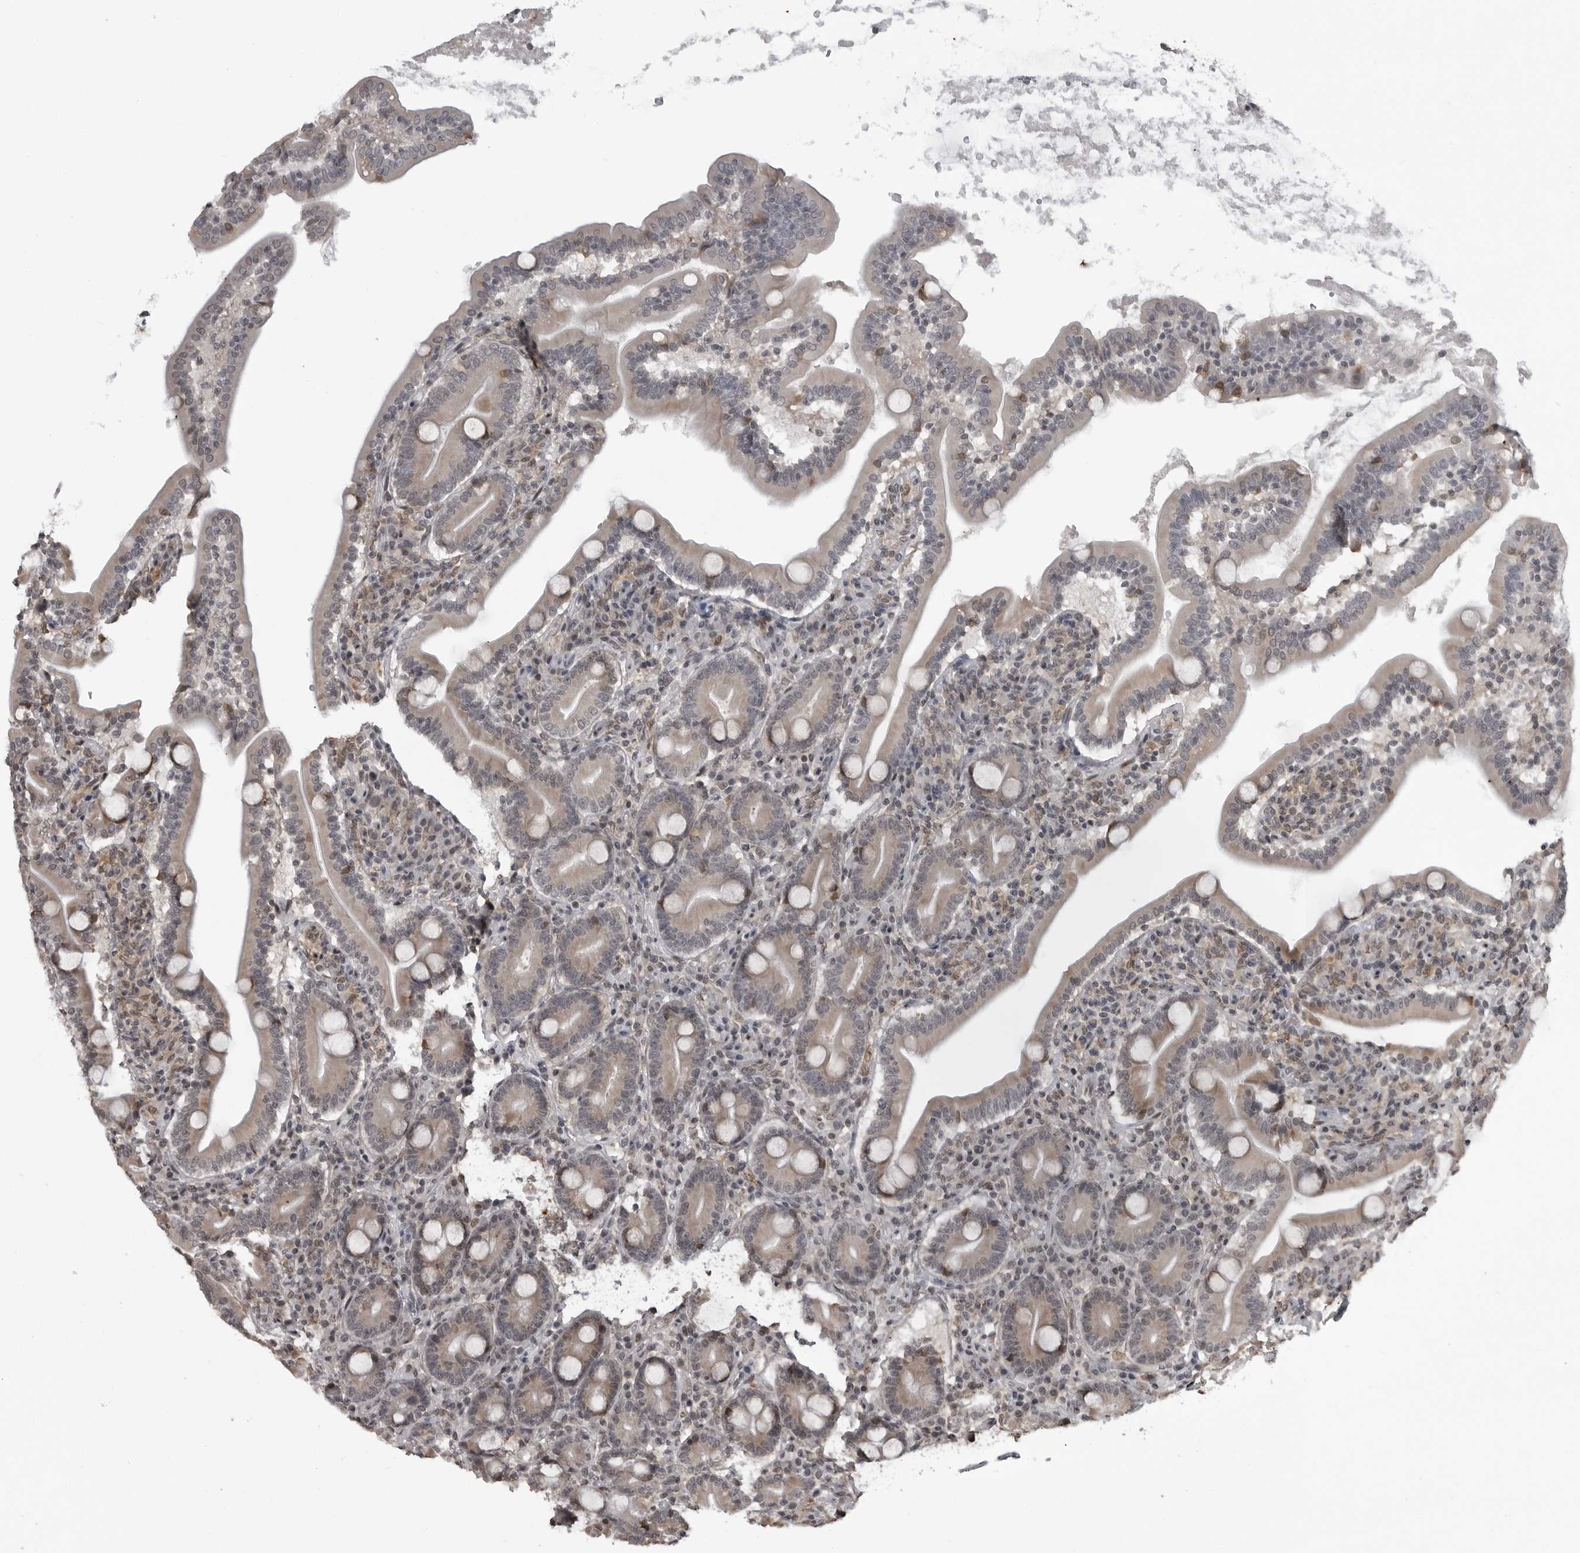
{"staining": {"intensity": "moderate", "quantity": ">75%", "location": "cytoplasmic/membranous"}, "tissue": "duodenum", "cell_type": "Glandular cells", "image_type": "normal", "snomed": [{"axis": "morphology", "description": "Normal tissue, NOS"}, {"axis": "topography", "description": "Duodenum"}], "caption": "Immunohistochemistry (IHC) image of normal duodenum: duodenum stained using immunohistochemistry displays medium levels of moderate protein expression localized specifically in the cytoplasmic/membranous of glandular cells, appearing as a cytoplasmic/membranous brown color.", "gene": "C8orf58", "patient": {"sex": "male", "age": 35}}